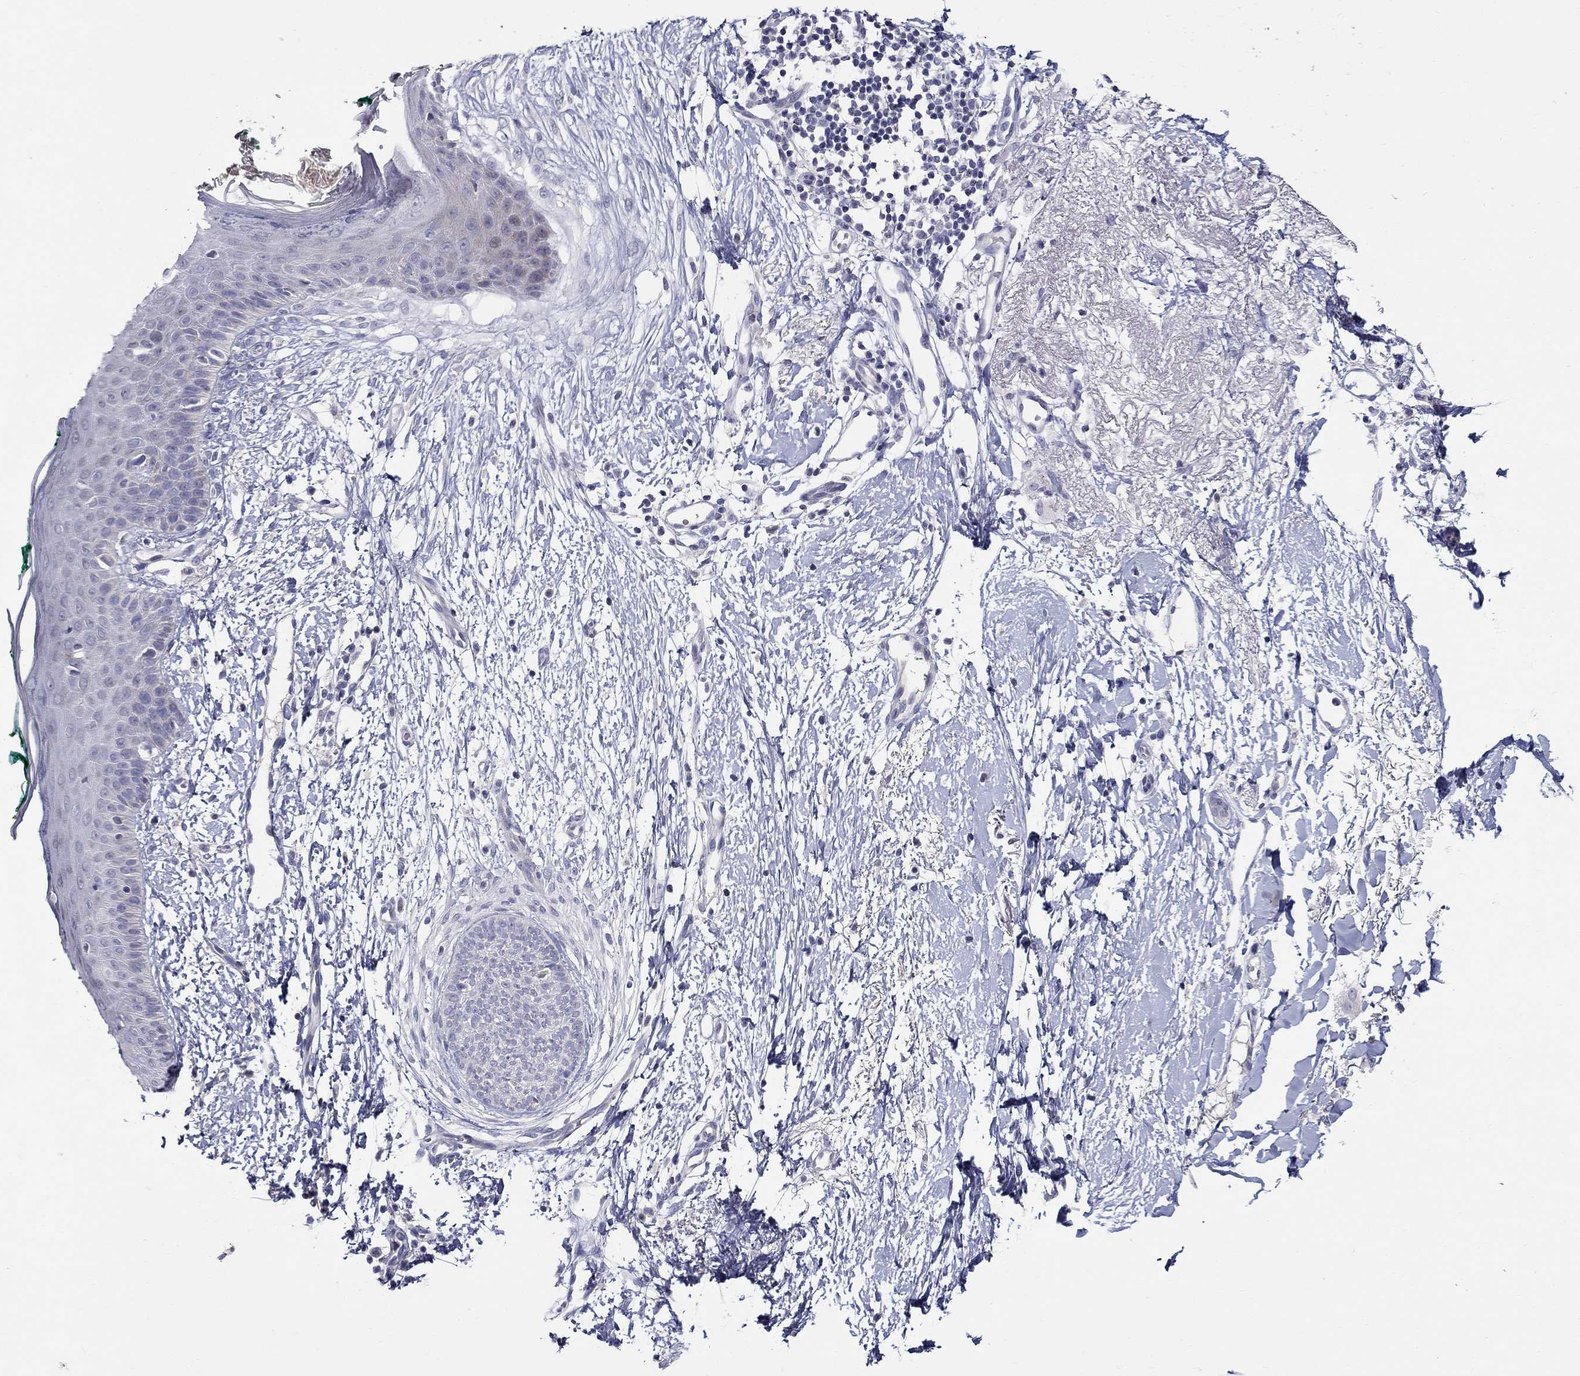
{"staining": {"intensity": "negative", "quantity": "none", "location": "none"}, "tissue": "skin cancer", "cell_type": "Tumor cells", "image_type": "cancer", "snomed": [{"axis": "morphology", "description": "Normal tissue, NOS"}, {"axis": "morphology", "description": "Basal cell carcinoma"}, {"axis": "topography", "description": "Skin"}], "caption": "This is an IHC histopathology image of skin basal cell carcinoma. There is no positivity in tumor cells.", "gene": "HMX2", "patient": {"sex": "male", "age": 84}}